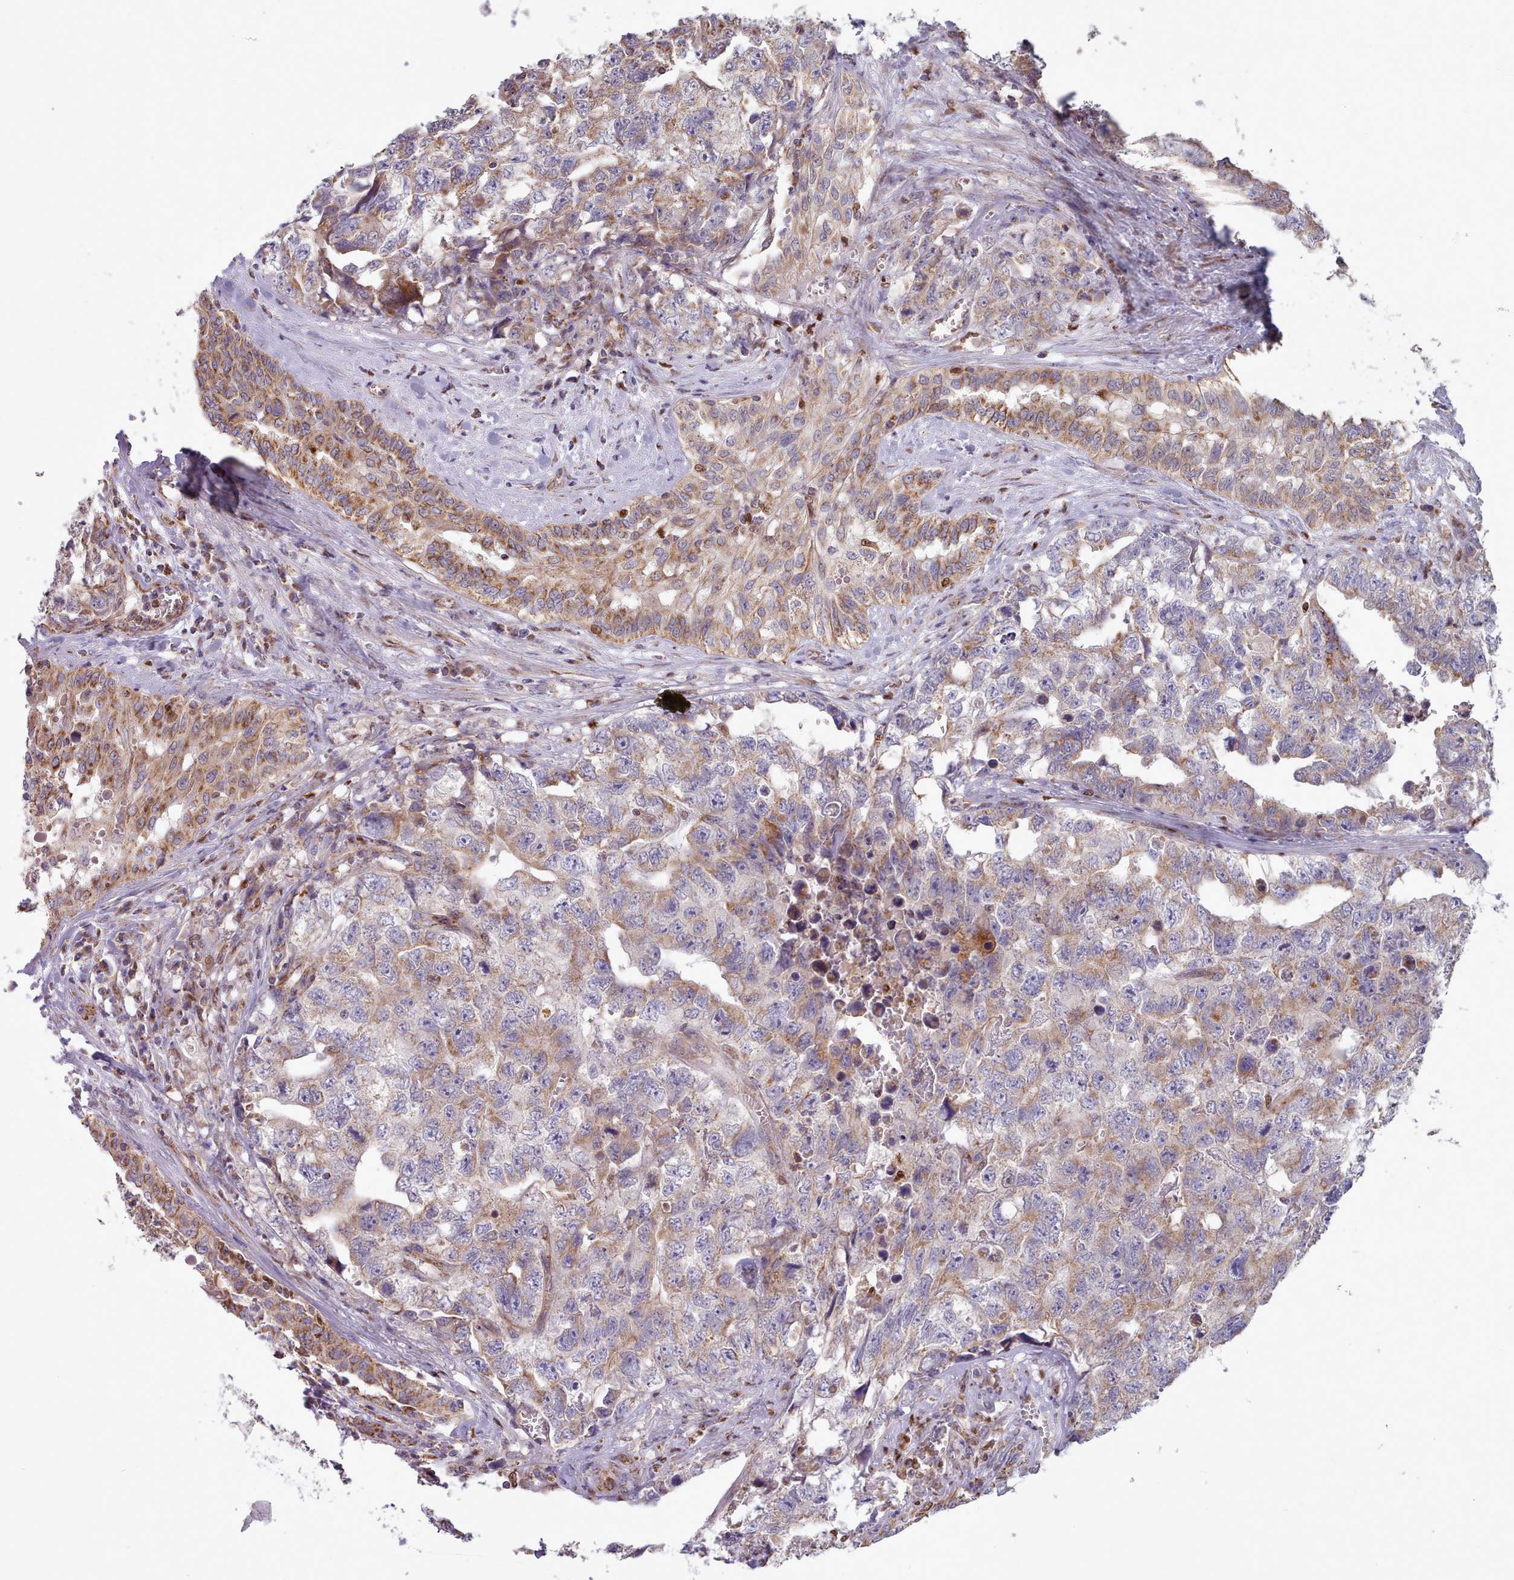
{"staining": {"intensity": "weak", "quantity": "25%-75%", "location": "cytoplasmic/membranous"}, "tissue": "testis cancer", "cell_type": "Tumor cells", "image_type": "cancer", "snomed": [{"axis": "morphology", "description": "Carcinoma, Embryonal, NOS"}, {"axis": "topography", "description": "Testis"}], "caption": "DAB (3,3'-diaminobenzidine) immunohistochemical staining of testis cancer (embryonal carcinoma) displays weak cytoplasmic/membranous protein expression in about 25%-75% of tumor cells.", "gene": "HSDL2", "patient": {"sex": "male", "age": 31}}